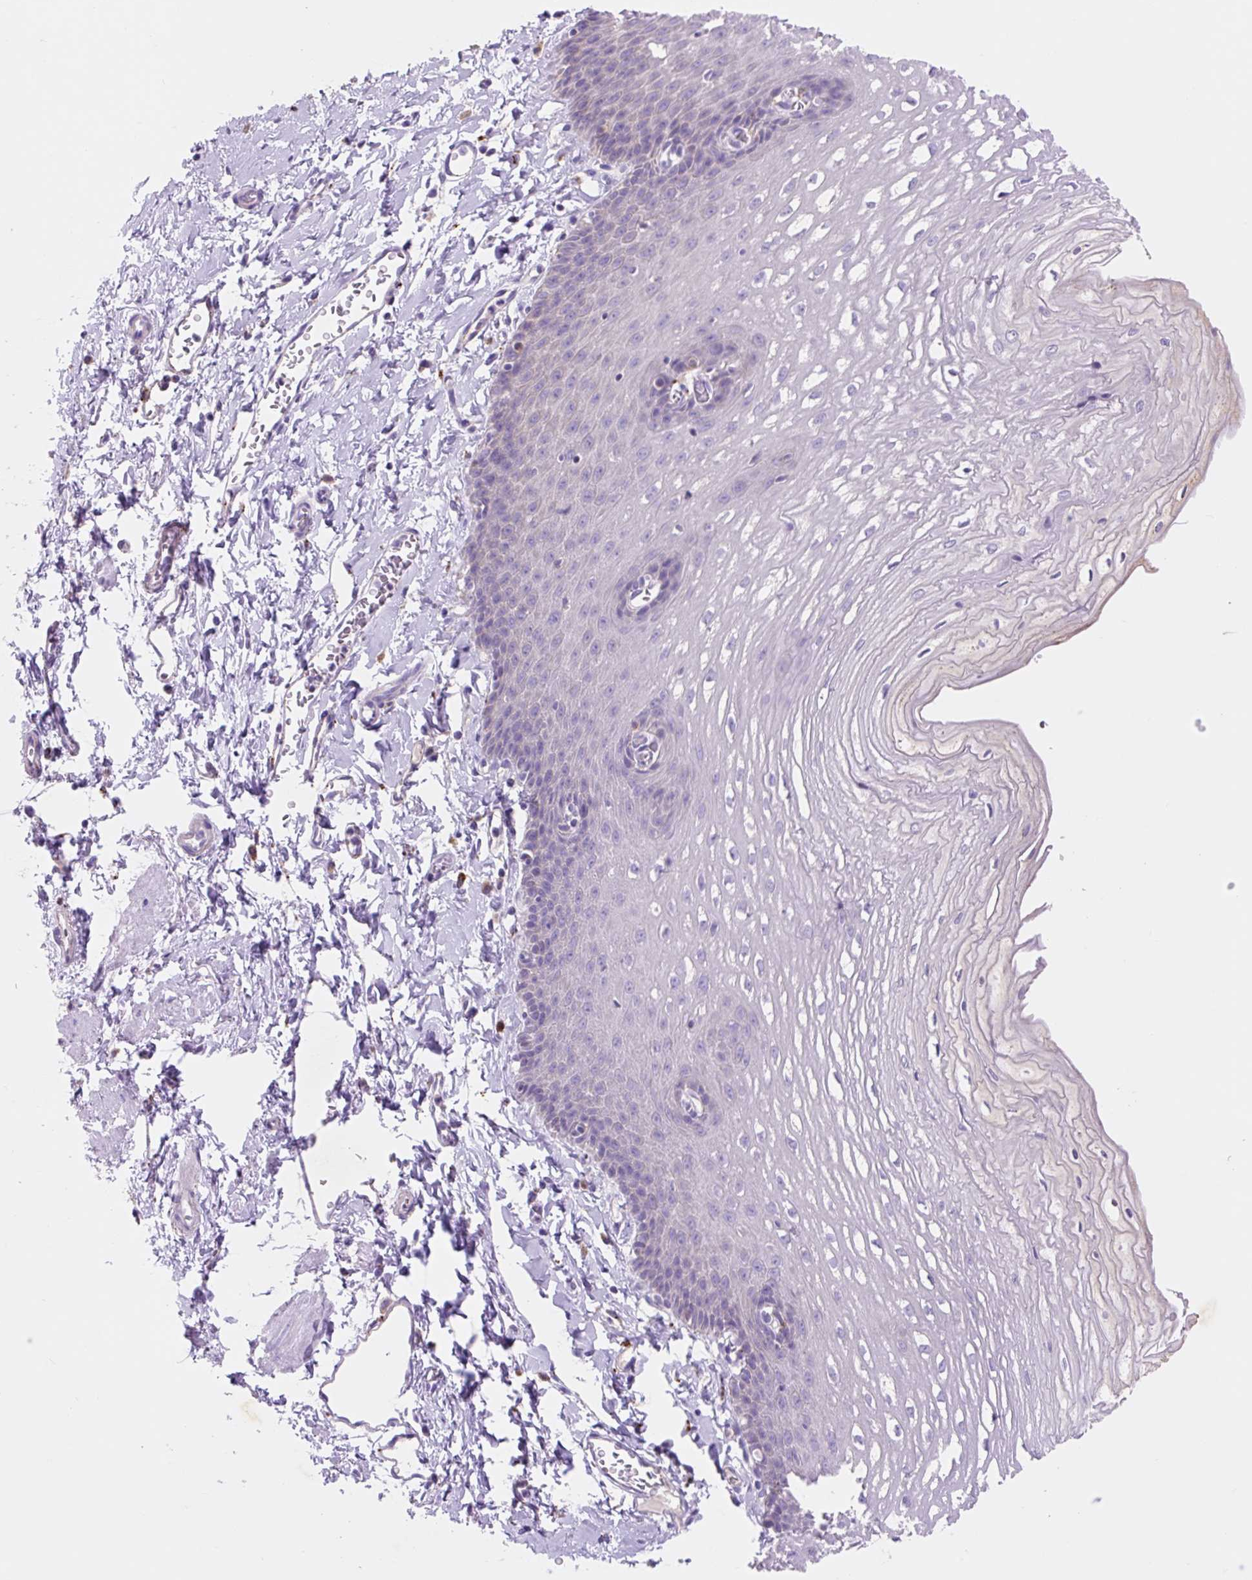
{"staining": {"intensity": "weak", "quantity": "<25%", "location": "cytoplasmic/membranous"}, "tissue": "esophagus", "cell_type": "Squamous epithelial cells", "image_type": "normal", "snomed": [{"axis": "morphology", "description": "Normal tissue, NOS"}, {"axis": "topography", "description": "Esophagus"}], "caption": "High magnification brightfield microscopy of unremarkable esophagus stained with DAB (brown) and counterstained with hematoxylin (blue): squamous epithelial cells show no significant staining. (Stains: DAB immunohistochemistry with hematoxylin counter stain, Microscopy: brightfield microscopy at high magnification).", "gene": "HEXA", "patient": {"sex": "male", "age": 70}}